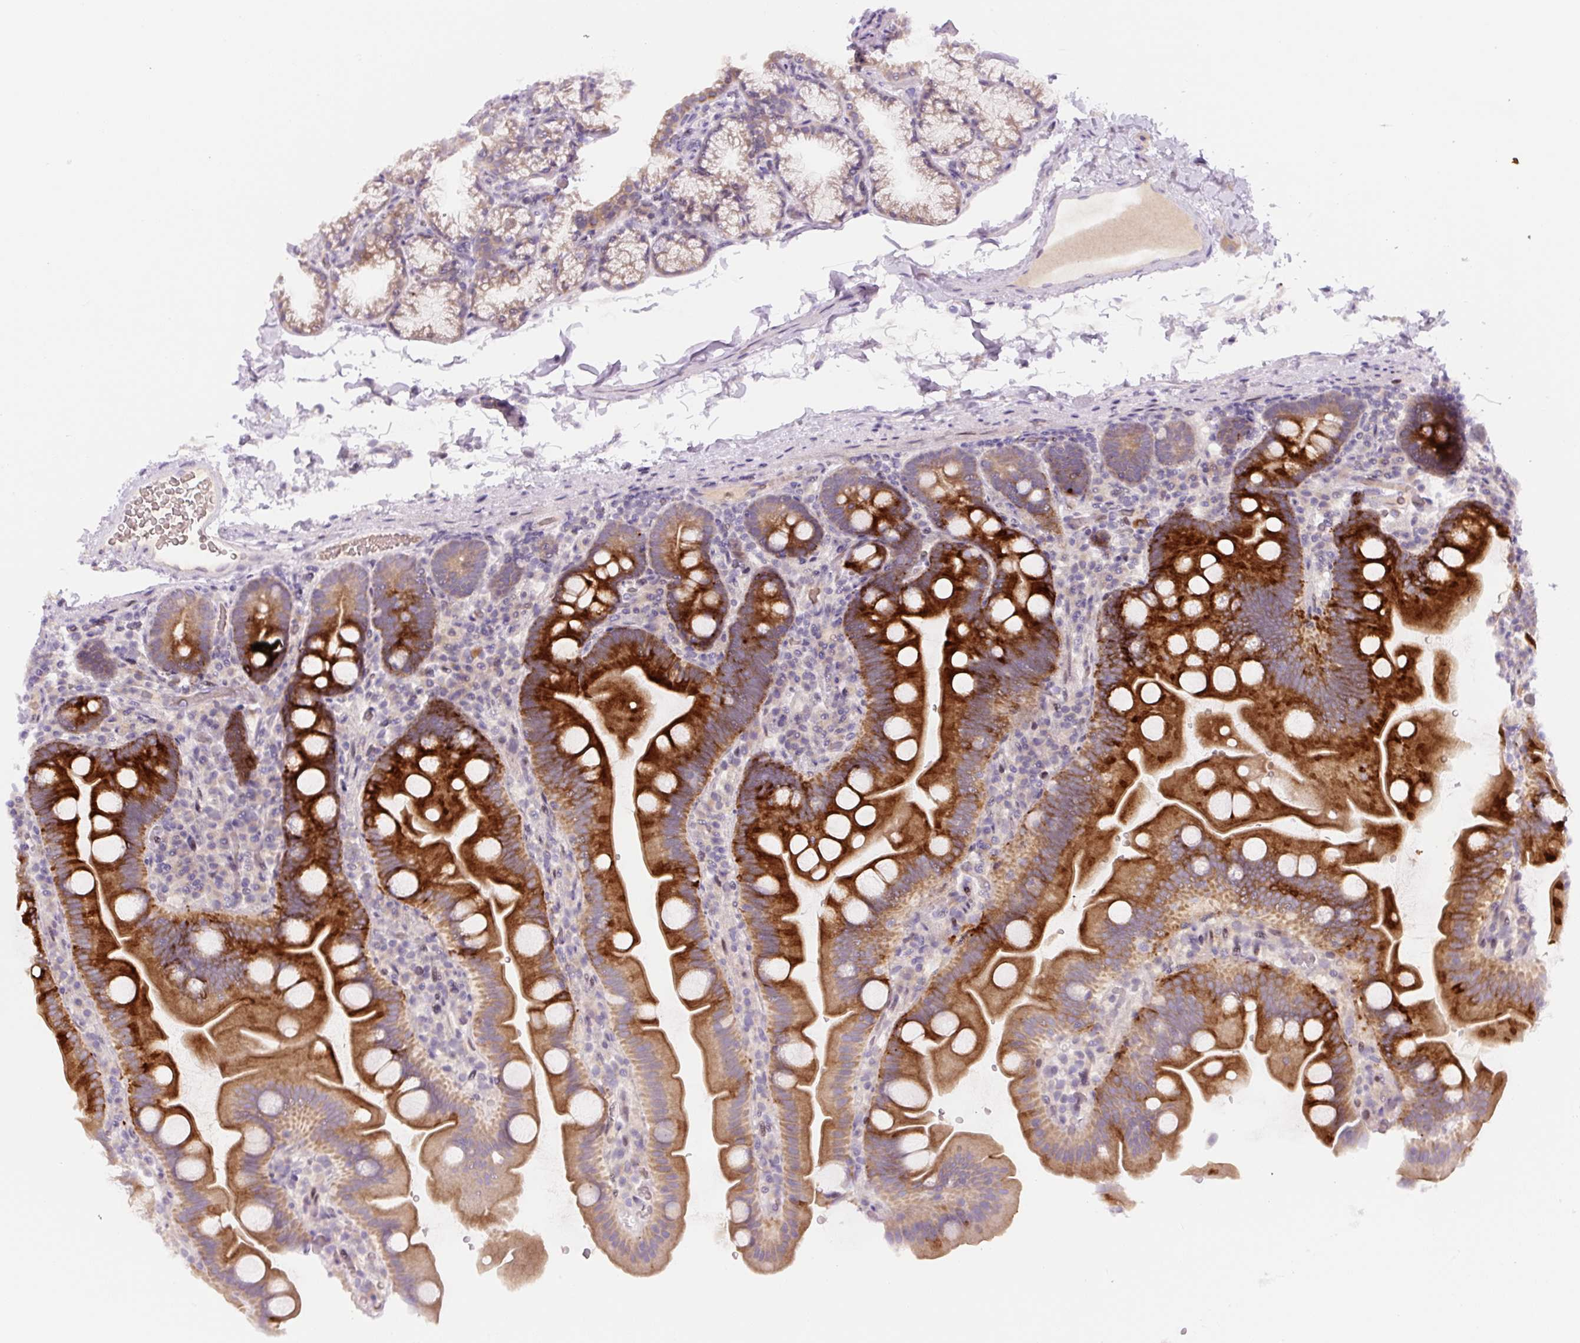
{"staining": {"intensity": "strong", "quantity": "25%-75%", "location": "cytoplasmic/membranous"}, "tissue": "small intestine", "cell_type": "Glandular cells", "image_type": "normal", "snomed": [{"axis": "morphology", "description": "Normal tissue, NOS"}, {"axis": "topography", "description": "Small intestine"}], "caption": "IHC of benign small intestine demonstrates high levels of strong cytoplasmic/membranous expression in approximately 25%-75% of glandular cells.", "gene": "YIF1B", "patient": {"sex": "female", "age": 68}}